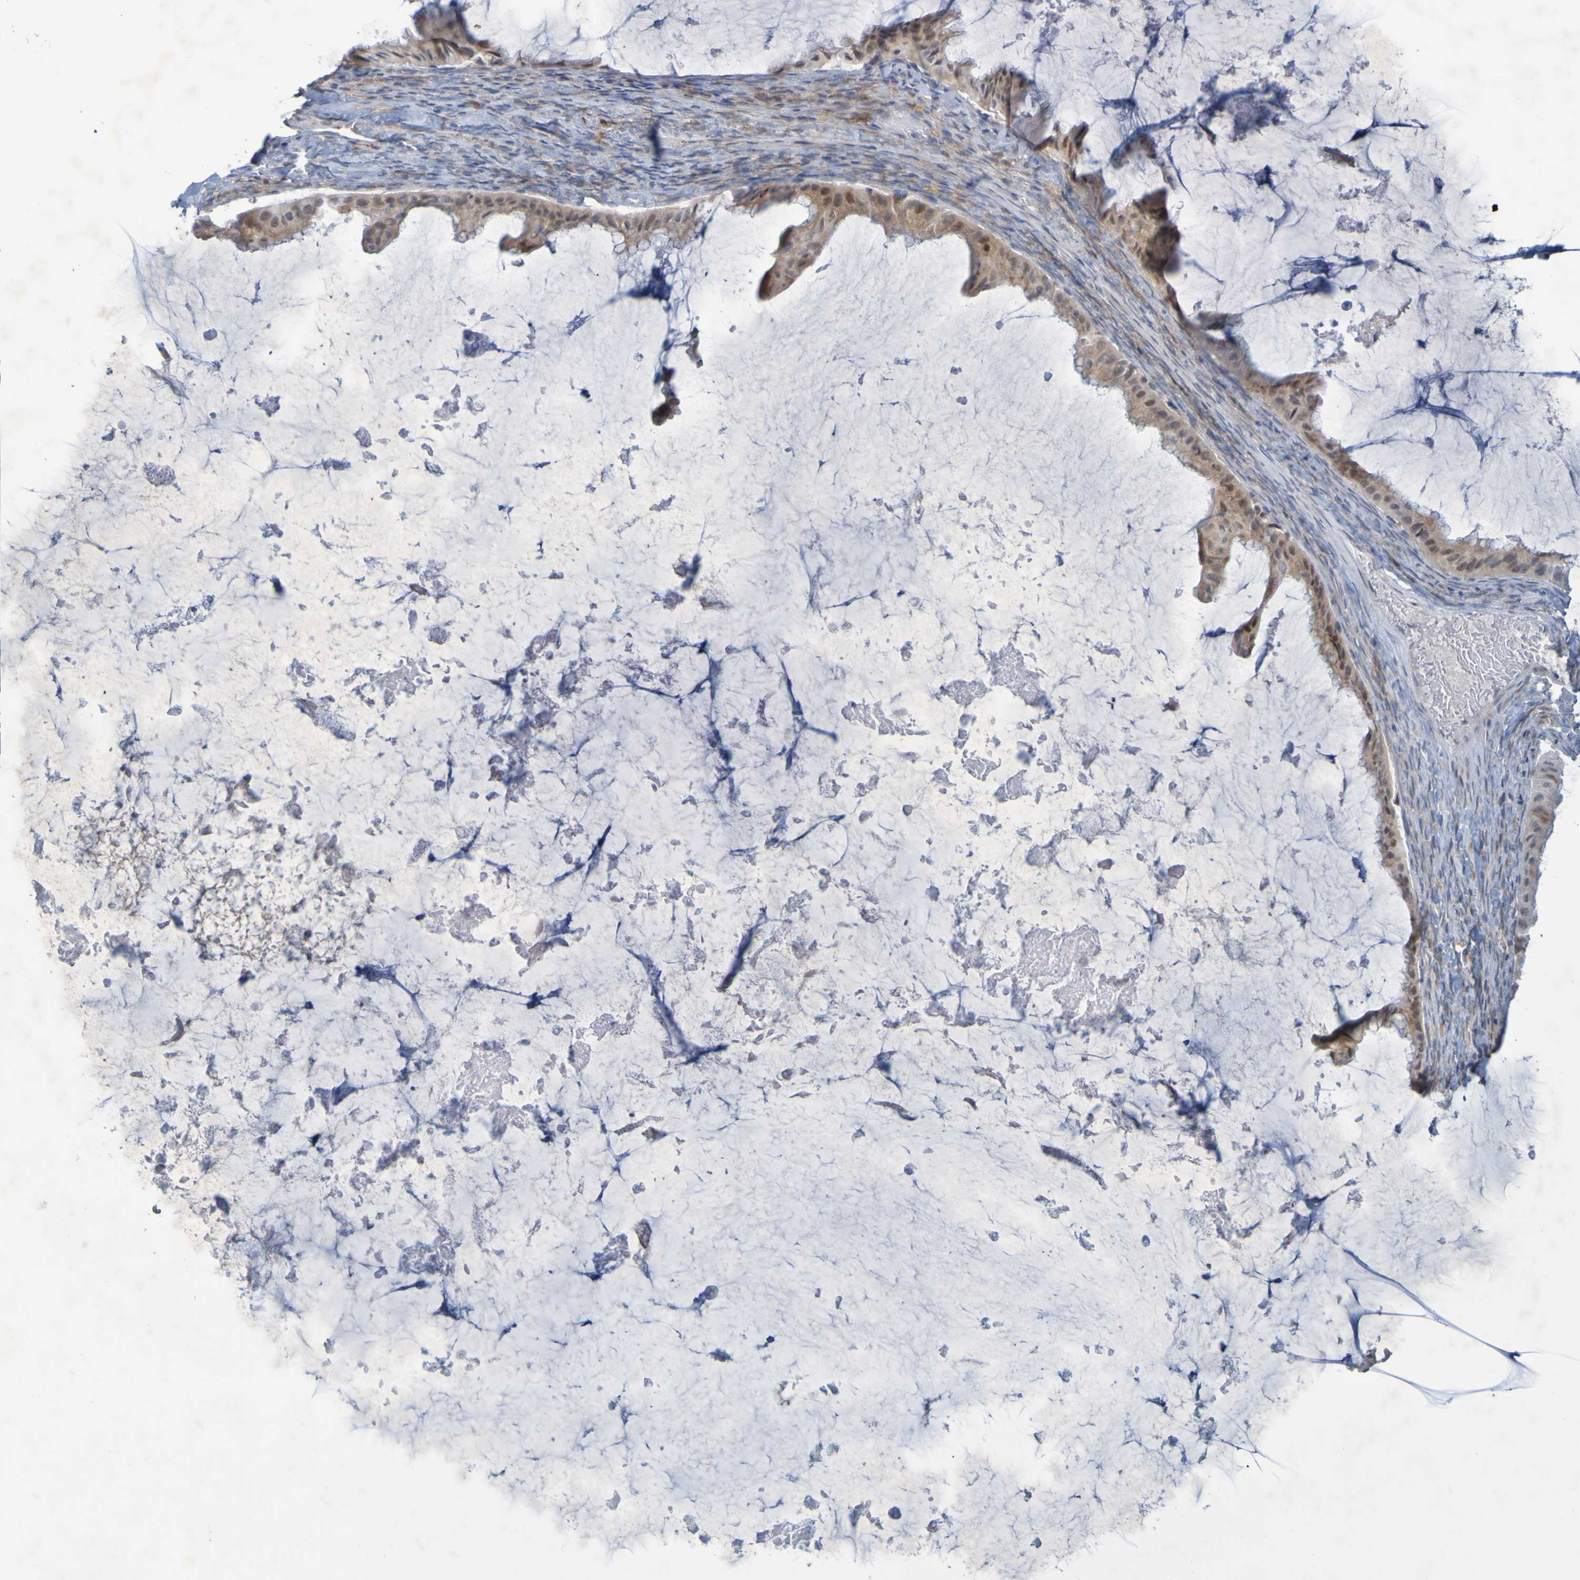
{"staining": {"intensity": "moderate", "quantity": "25%-75%", "location": "cytoplasmic/membranous,nuclear"}, "tissue": "ovarian cancer", "cell_type": "Tumor cells", "image_type": "cancer", "snomed": [{"axis": "morphology", "description": "Cystadenocarcinoma, mucinous, NOS"}, {"axis": "topography", "description": "Ovary"}], "caption": "A medium amount of moderate cytoplasmic/membranous and nuclear staining is present in about 25%-75% of tumor cells in mucinous cystadenocarcinoma (ovarian) tissue. (DAB IHC with brightfield microscopy, high magnification).", "gene": "LILRB5", "patient": {"sex": "female", "age": 61}}